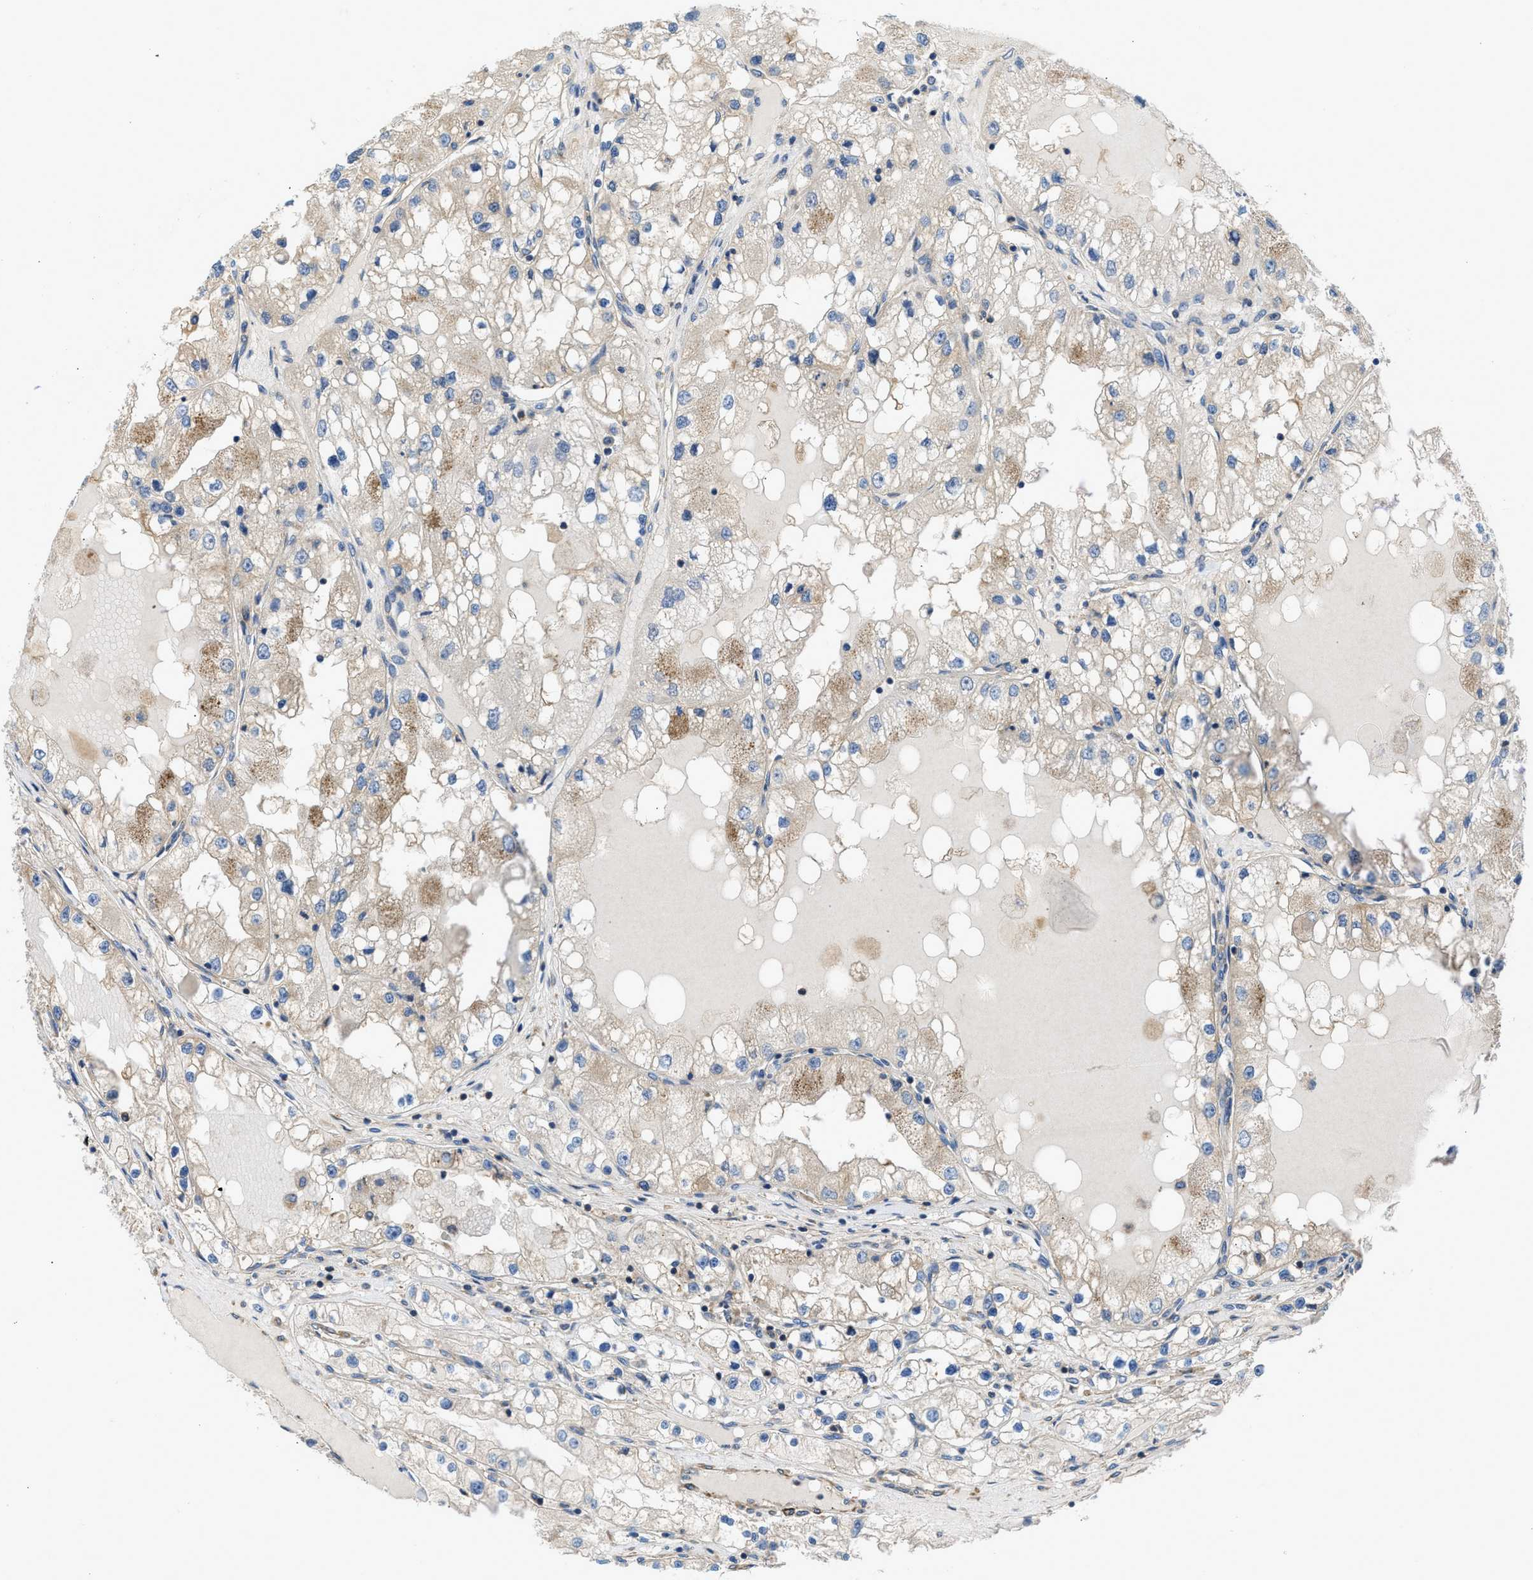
{"staining": {"intensity": "moderate", "quantity": "<25%", "location": "cytoplasmic/membranous"}, "tissue": "renal cancer", "cell_type": "Tumor cells", "image_type": "cancer", "snomed": [{"axis": "morphology", "description": "Adenocarcinoma, NOS"}, {"axis": "topography", "description": "Kidney"}], "caption": "Human renal adenocarcinoma stained with a brown dye shows moderate cytoplasmic/membranous positive expression in about <25% of tumor cells.", "gene": "CHKB", "patient": {"sex": "male", "age": 68}}